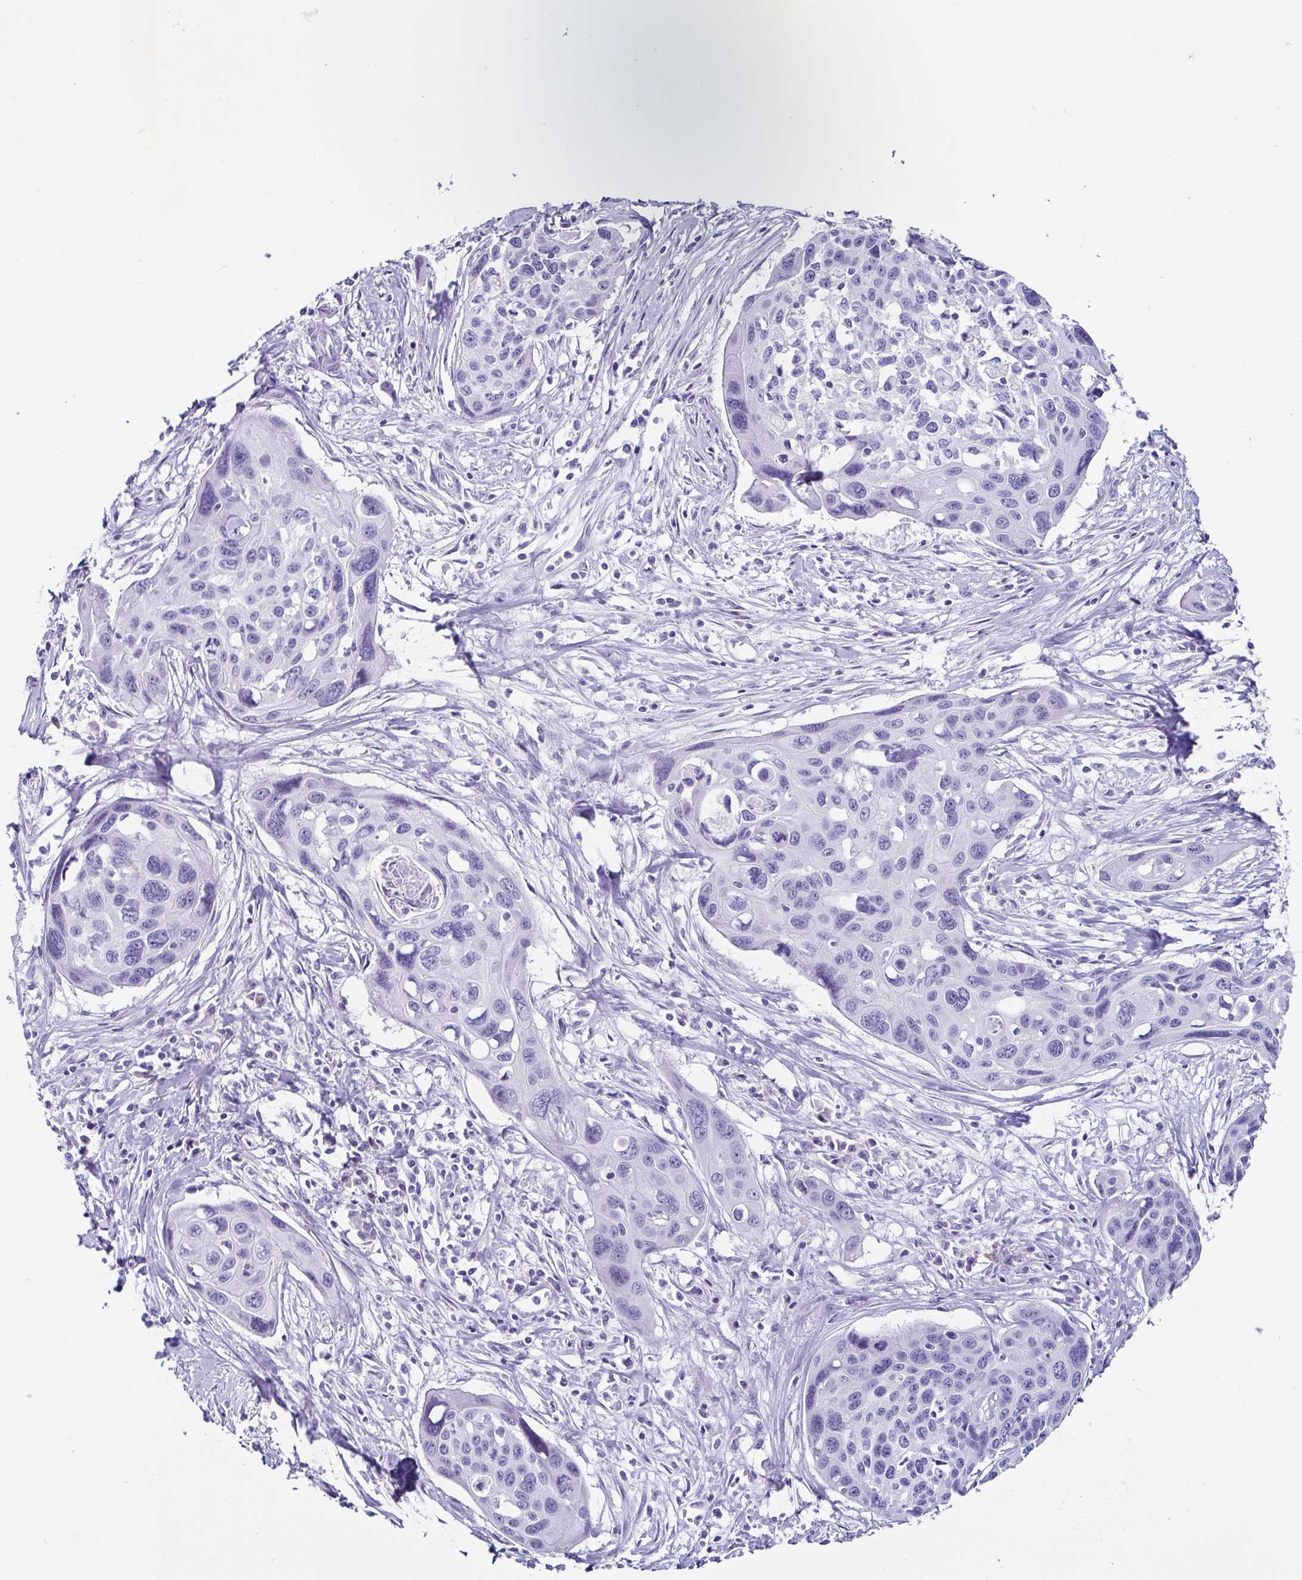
{"staining": {"intensity": "negative", "quantity": "none", "location": "none"}, "tissue": "cervical cancer", "cell_type": "Tumor cells", "image_type": "cancer", "snomed": [{"axis": "morphology", "description": "Squamous cell carcinoma, NOS"}, {"axis": "topography", "description": "Cervix"}], "caption": "This is a photomicrograph of immunohistochemistry staining of cervical squamous cell carcinoma, which shows no expression in tumor cells.", "gene": "TNNT2", "patient": {"sex": "female", "age": 31}}